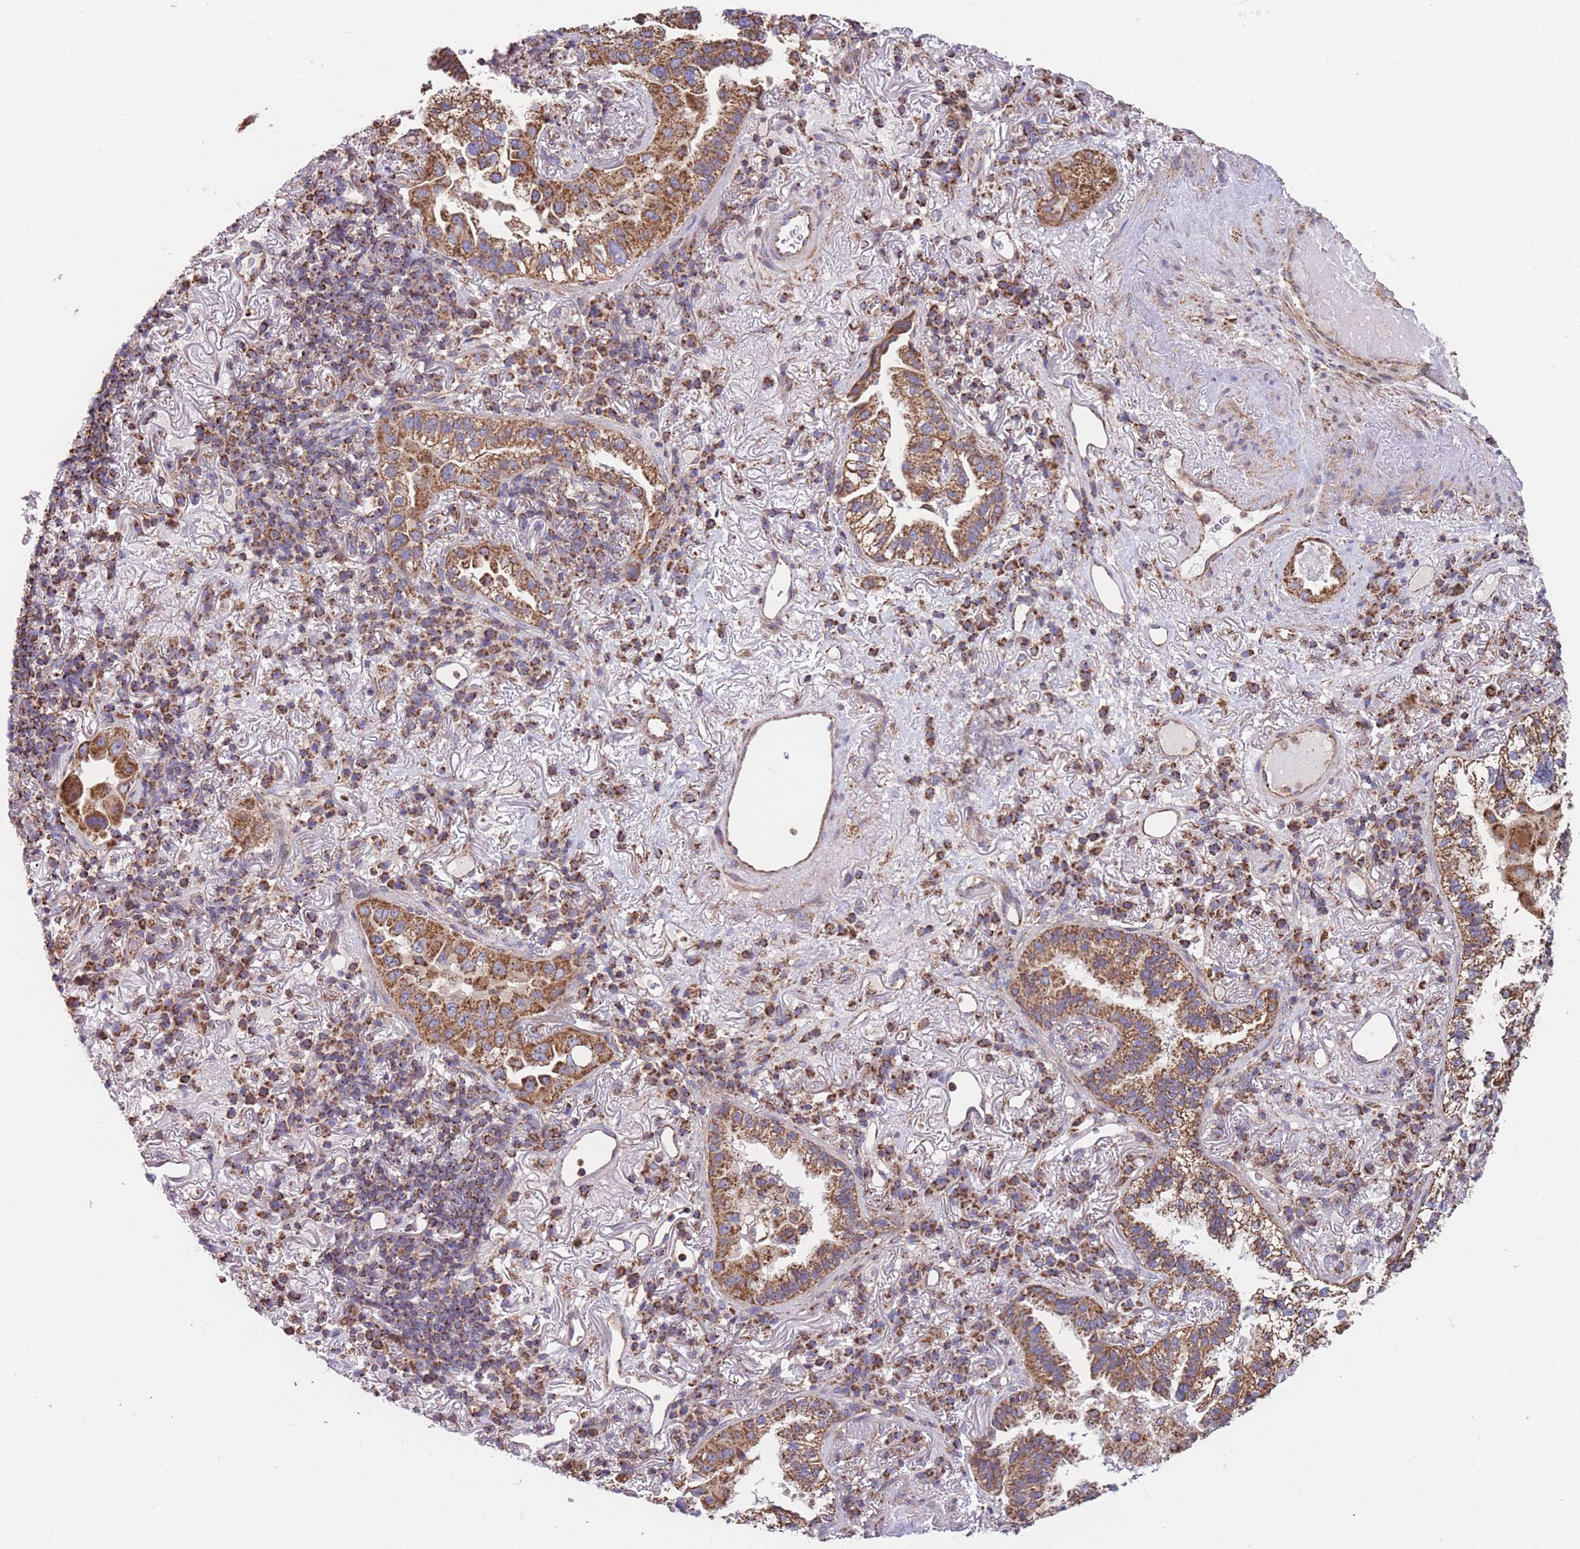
{"staining": {"intensity": "strong", "quantity": ">75%", "location": "cytoplasmic/membranous"}, "tissue": "lung cancer", "cell_type": "Tumor cells", "image_type": "cancer", "snomed": [{"axis": "morphology", "description": "Adenocarcinoma, NOS"}, {"axis": "topography", "description": "Lung"}], "caption": "A brown stain highlights strong cytoplasmic/membranous positivity of a protein in human adenocarcinoma (lung) tumor cells. (brown staining indicates protein expression, while blue staining denotes nuclei).", "gene": "FKBP8", "patient": {"sex": "female", "age": 69}}